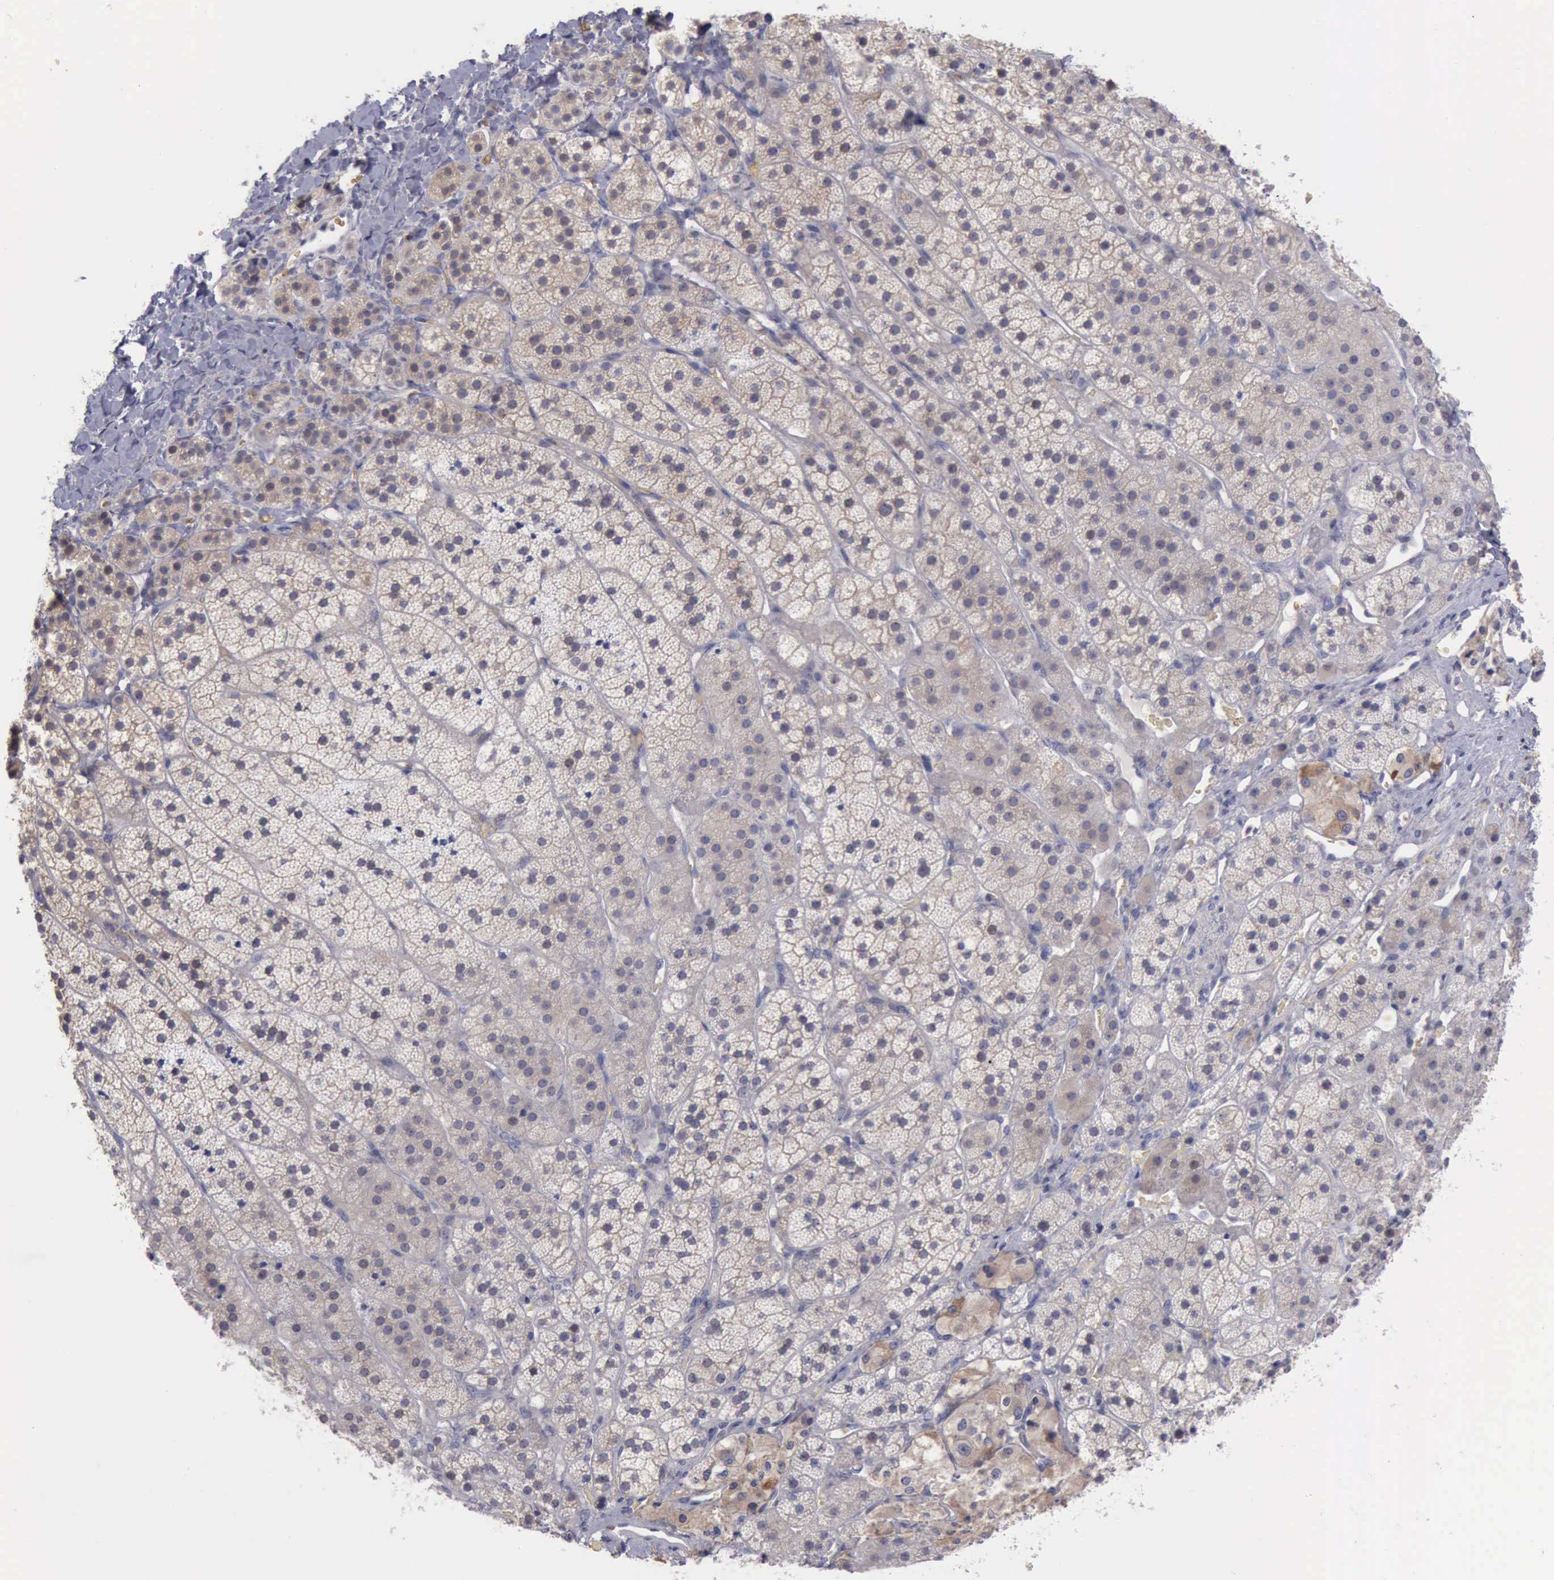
{"staining": {"intensity": "weak", "quantity": "<25%", "location": "cytoplasmic/membranous"}, "tissue": "adrenal gland", "cell_type": "Glandular cells", "image_type": "normal", "snomed": [{"axis": "morphology", "description": "Normal tissue, NOS"}, {"axis": "topography", "description": "Adrenal gland"}], "caption": "Glandular cells are negative for protein expression in benign human adrenal gland. The staining was performed using DAB (3,3'-diaminobenzidine) to visualize the protein expression in brown, while the nuclei were stained in blue with hematoxylin (Magnification: 20x).", "gene": "CEP128", "patient": {"sex": "female", "age": 44}}